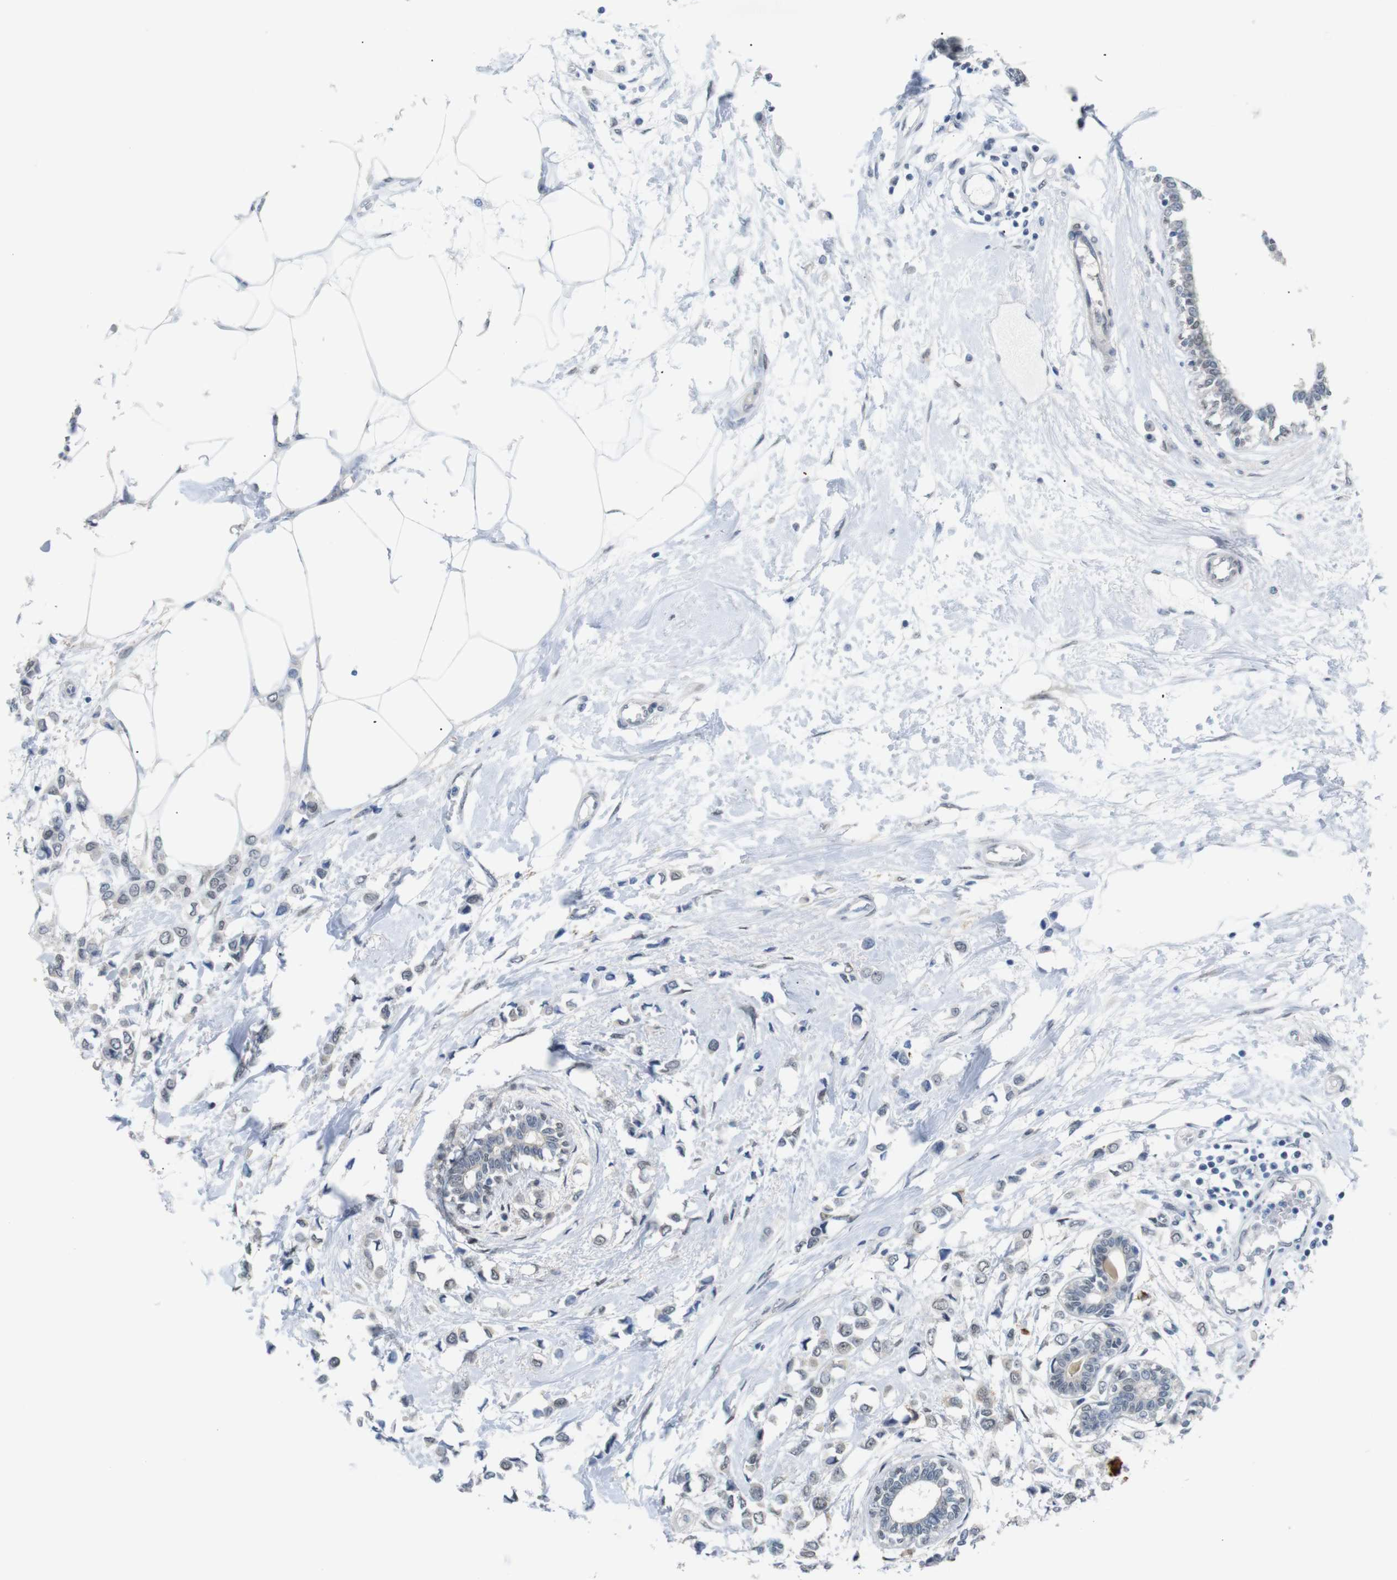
{"staining": {"intensity": "negative", "quantity": "none", "location": "none"}, "tissue": "breast cancer", "cell_type": "Tumor cells", "image_type": "cancer", "snomed": [{"axis": "morphology", "description": "Lobular carcinoma"}, {"axis": "topography", "description": "Breast"}], "caption": "Micrograph shows no protein expression in tumor cells of breast lobular carcinoma tissue.", "gene": "GPR158", "patient": {"sex": "female", "age": 51}}